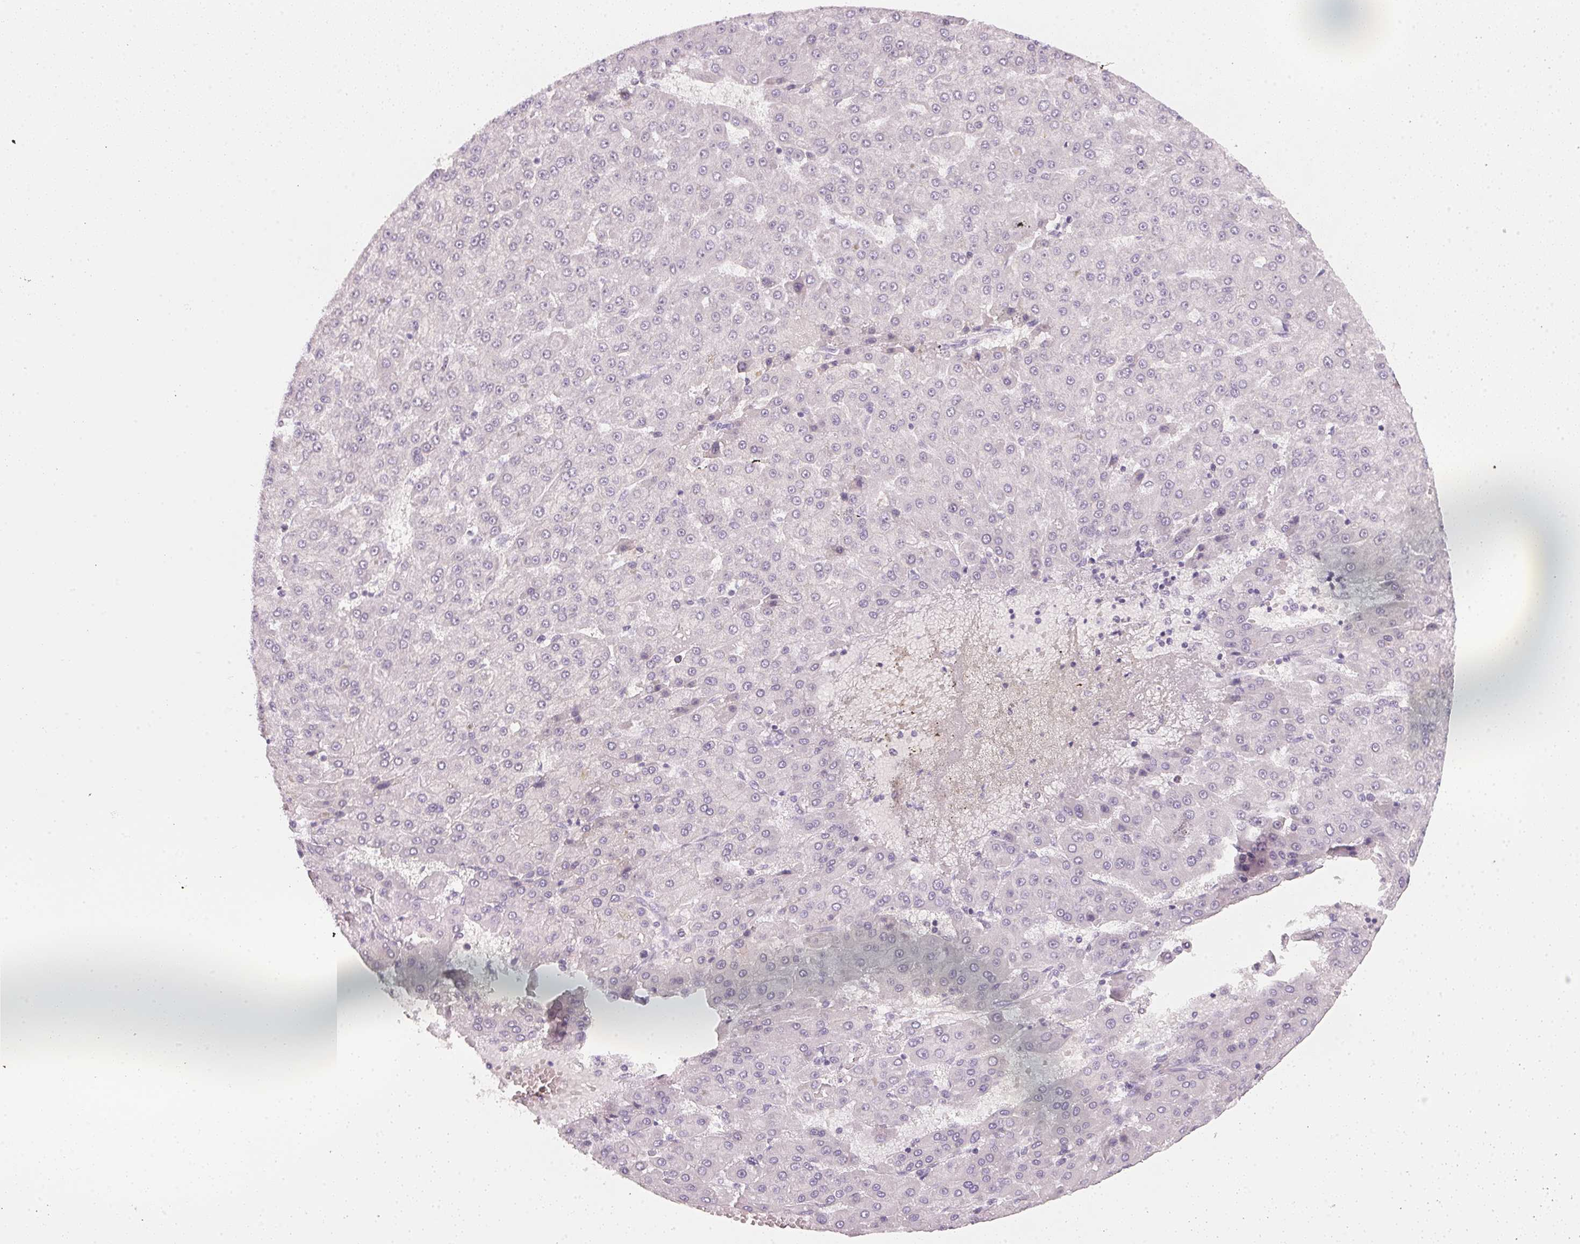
{"staining": {"intensity": "negative", "quantity": "none", "location": "none"}, "tissue": "liver cancer", "cell_type": "Tumor cells", "image_type": "cancer", "snomed": [{"axis": "morphology", "description": "Carcinoma, Hepatocellular, NOS"}, {"axis": "topography", "description": "Liver"}], "caption": "Human liver cancer stained for a protein using IHC shows no positivity in tumor cells.", "gene": "CFAP276", "patient": {"sex": "male", "age": 78}}